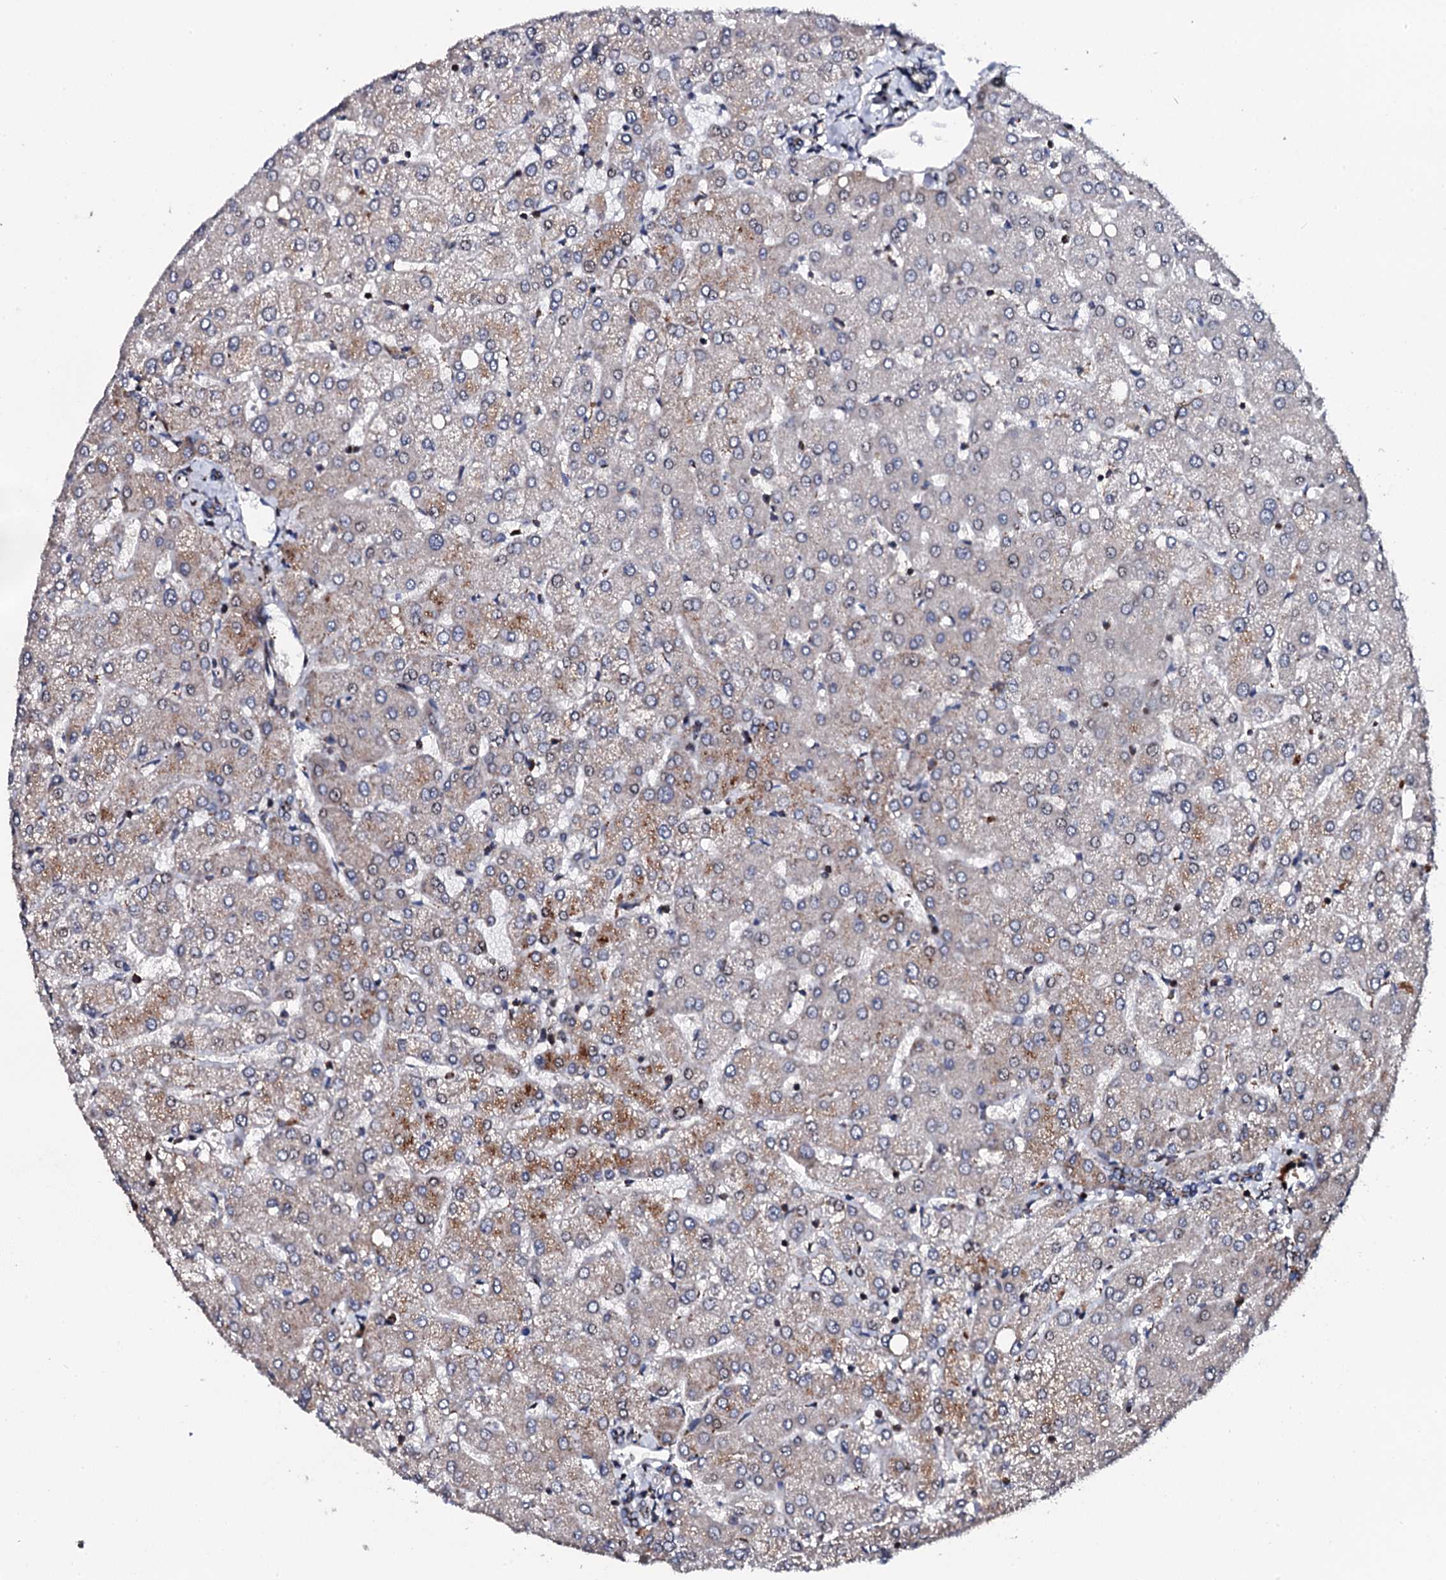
{"staining": {"intensity": "weak", "quantity": "<25%", "location": "cytoplasmic/membranous"}, "tissue": "liver", "cell_type": "Cholangiocytes", "image_type": "normal", "snomed": [{"axis": "morphology", "description": "Normal tissue, NOS"}, {"axis": "topography", "description": "Liver"}], "caption": "The photomicrograph displays no significant positivity in cholangiocytes of liver.", "gene": "PLET1", "patient": {"sex": "female", "age": 54}}